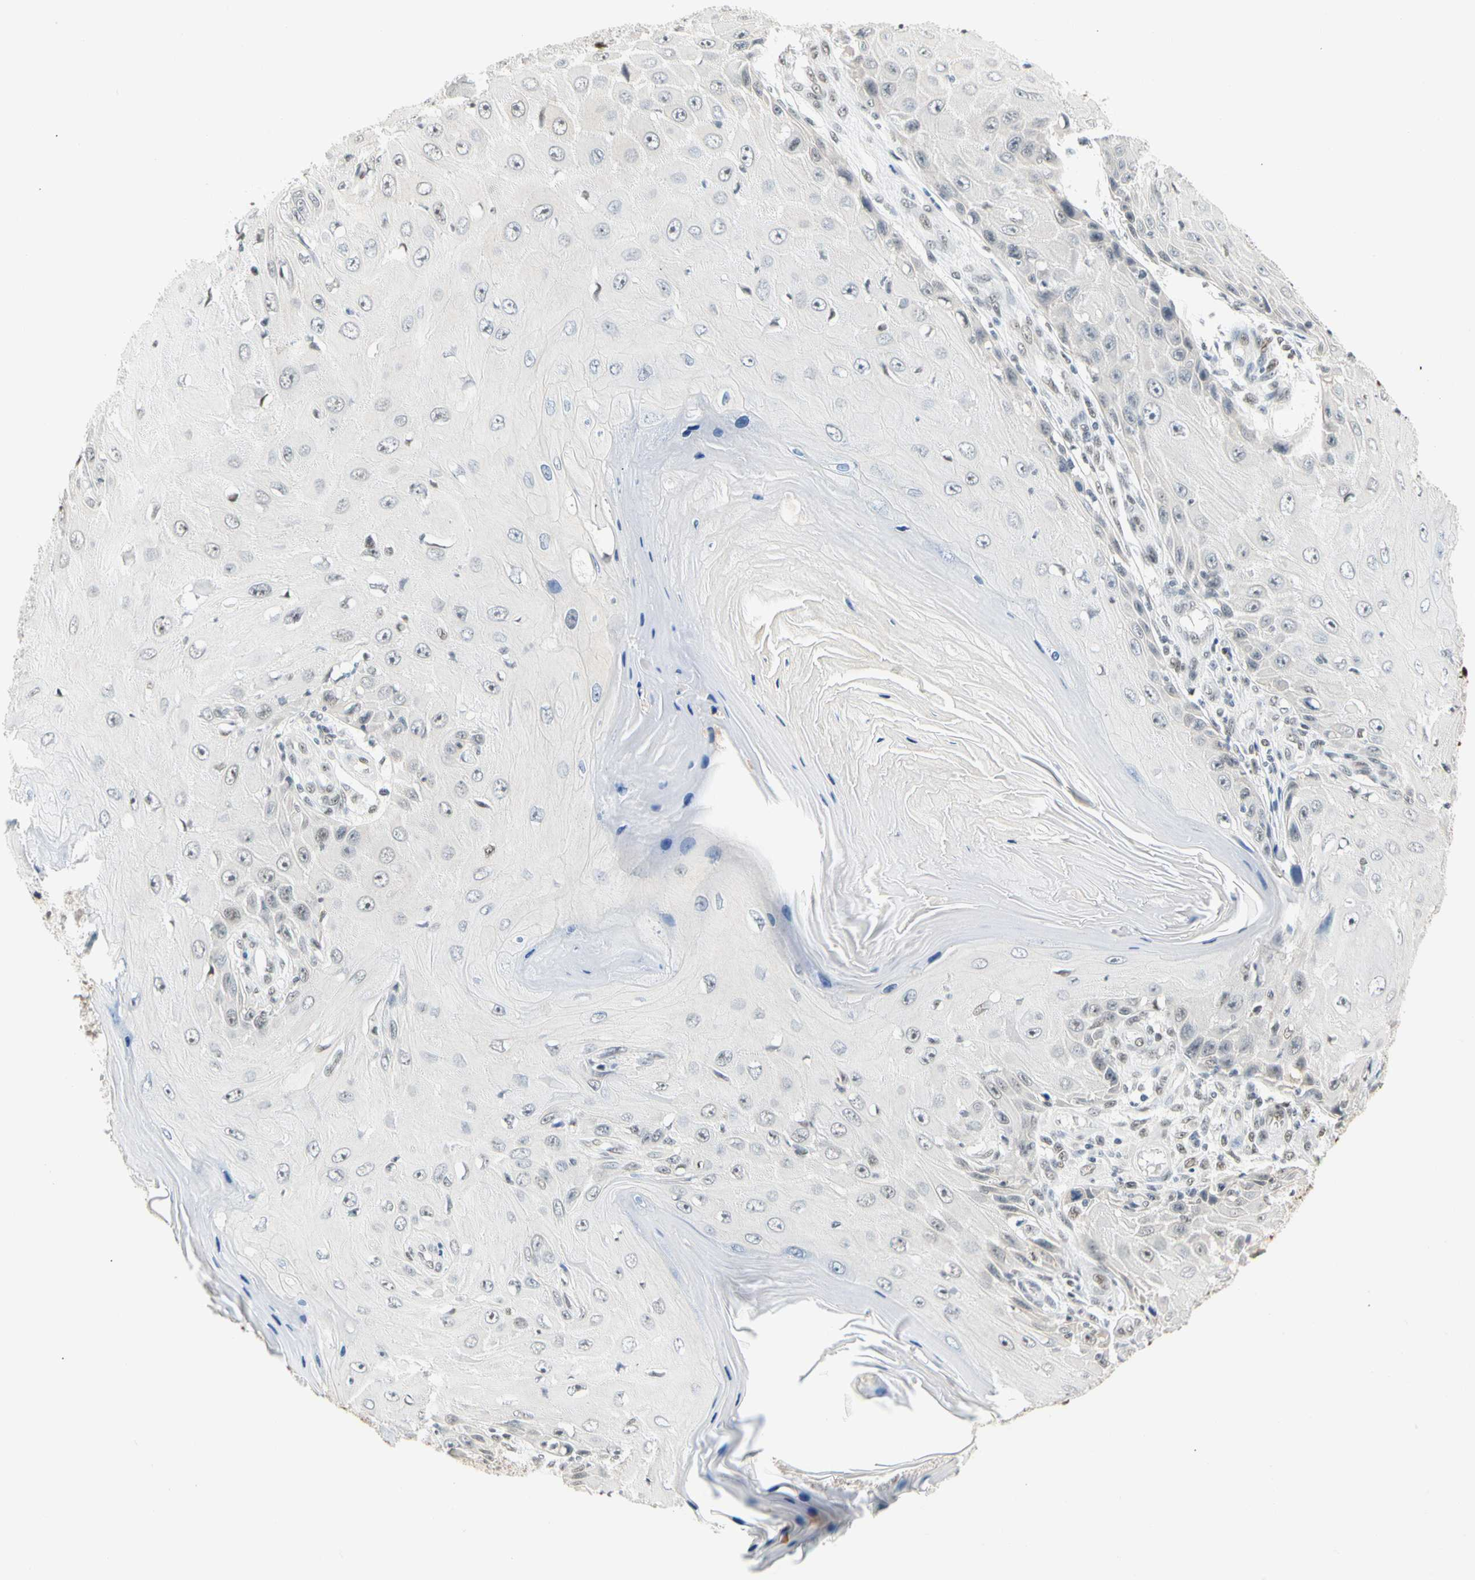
{"staining": {"intensity": "negative", "quantity": "none", "location": "none"}, "tissue": "skin cancer", "cell_type": "Tumor cells", "image_type": "cancer", "snomed": [{"axis": "morphology", "description": "Squamous cell carcinoma, NOS"}, {"axis": "topography", "description": "Skin"}], "caption": "Tumor cells show no significant protein expression in skin cancer (squamous cell carcinoma). The staining was performed using DAB (3,3'-diaminobenzidine) to visualize the protein expression in brown, while the nuclei were stained in blue with hematoxylin (Magnification: 20x).", "gene": "ZSCAN16", "patient": {"sex": "female", "age": 73}}